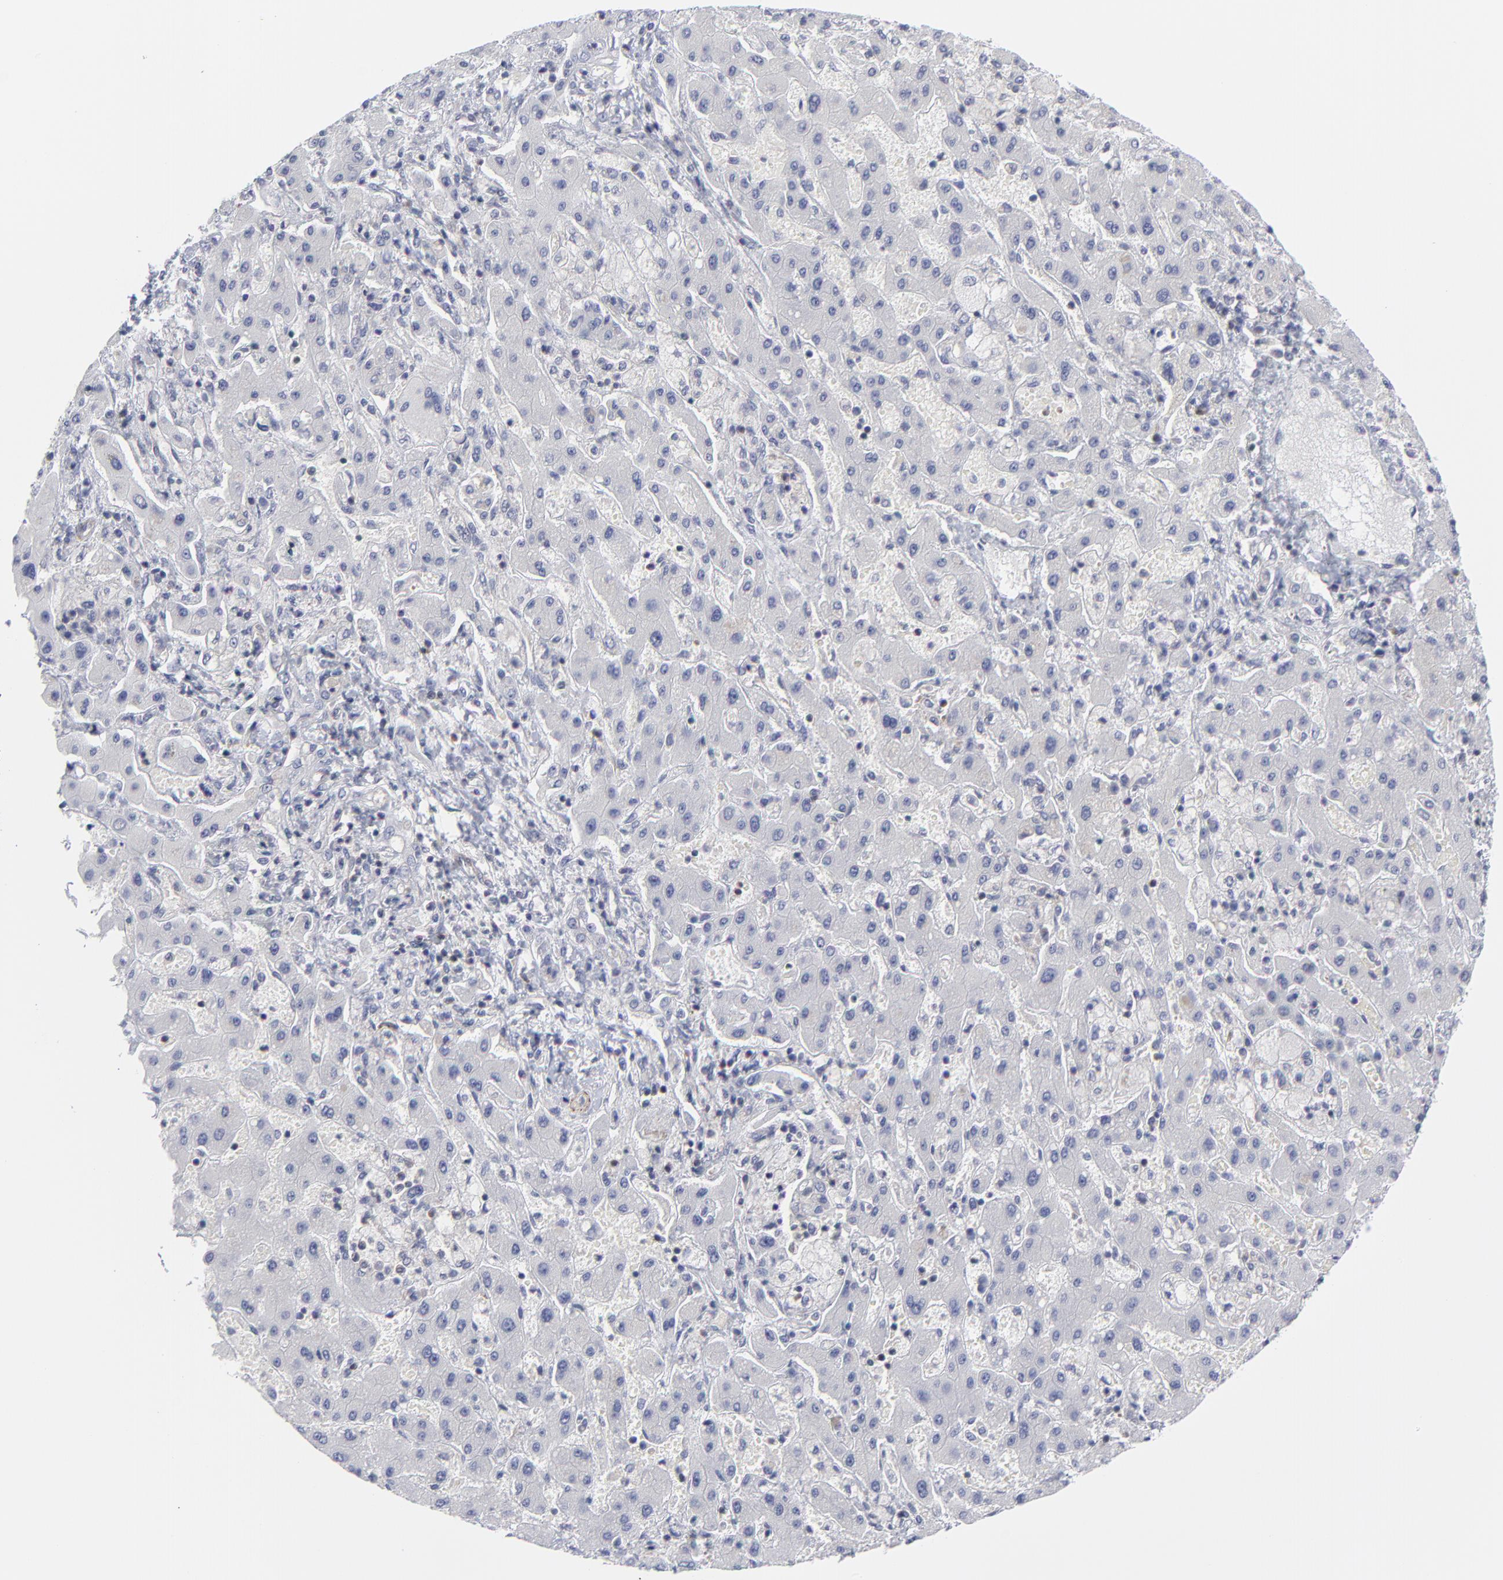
{"staining": {"intensity": "negative", "quantity": "none", "location": "none"}, "tissue": "liver cancer", "cell_type": "Tumor cells", "image_type": "cancer", "snomed": [{"axis": "morphology", "description": "Cholangiocarcinoma"}, {"axis": "topography", "description": "Liver"}], "caption": "Cholangiocarcinoma (liver) was stained to show a protein in brown. There is no significant positivity in tumor cells. Brightfield microscopy of immunohistochemistry (IHC) stained with DAB (3,3'-diaminobenzidine) (brown) and hematoxylin (blue), captured at high magnification.", "gene": "NFKBIA", "patient": {"sex": "male", "age": 50}}